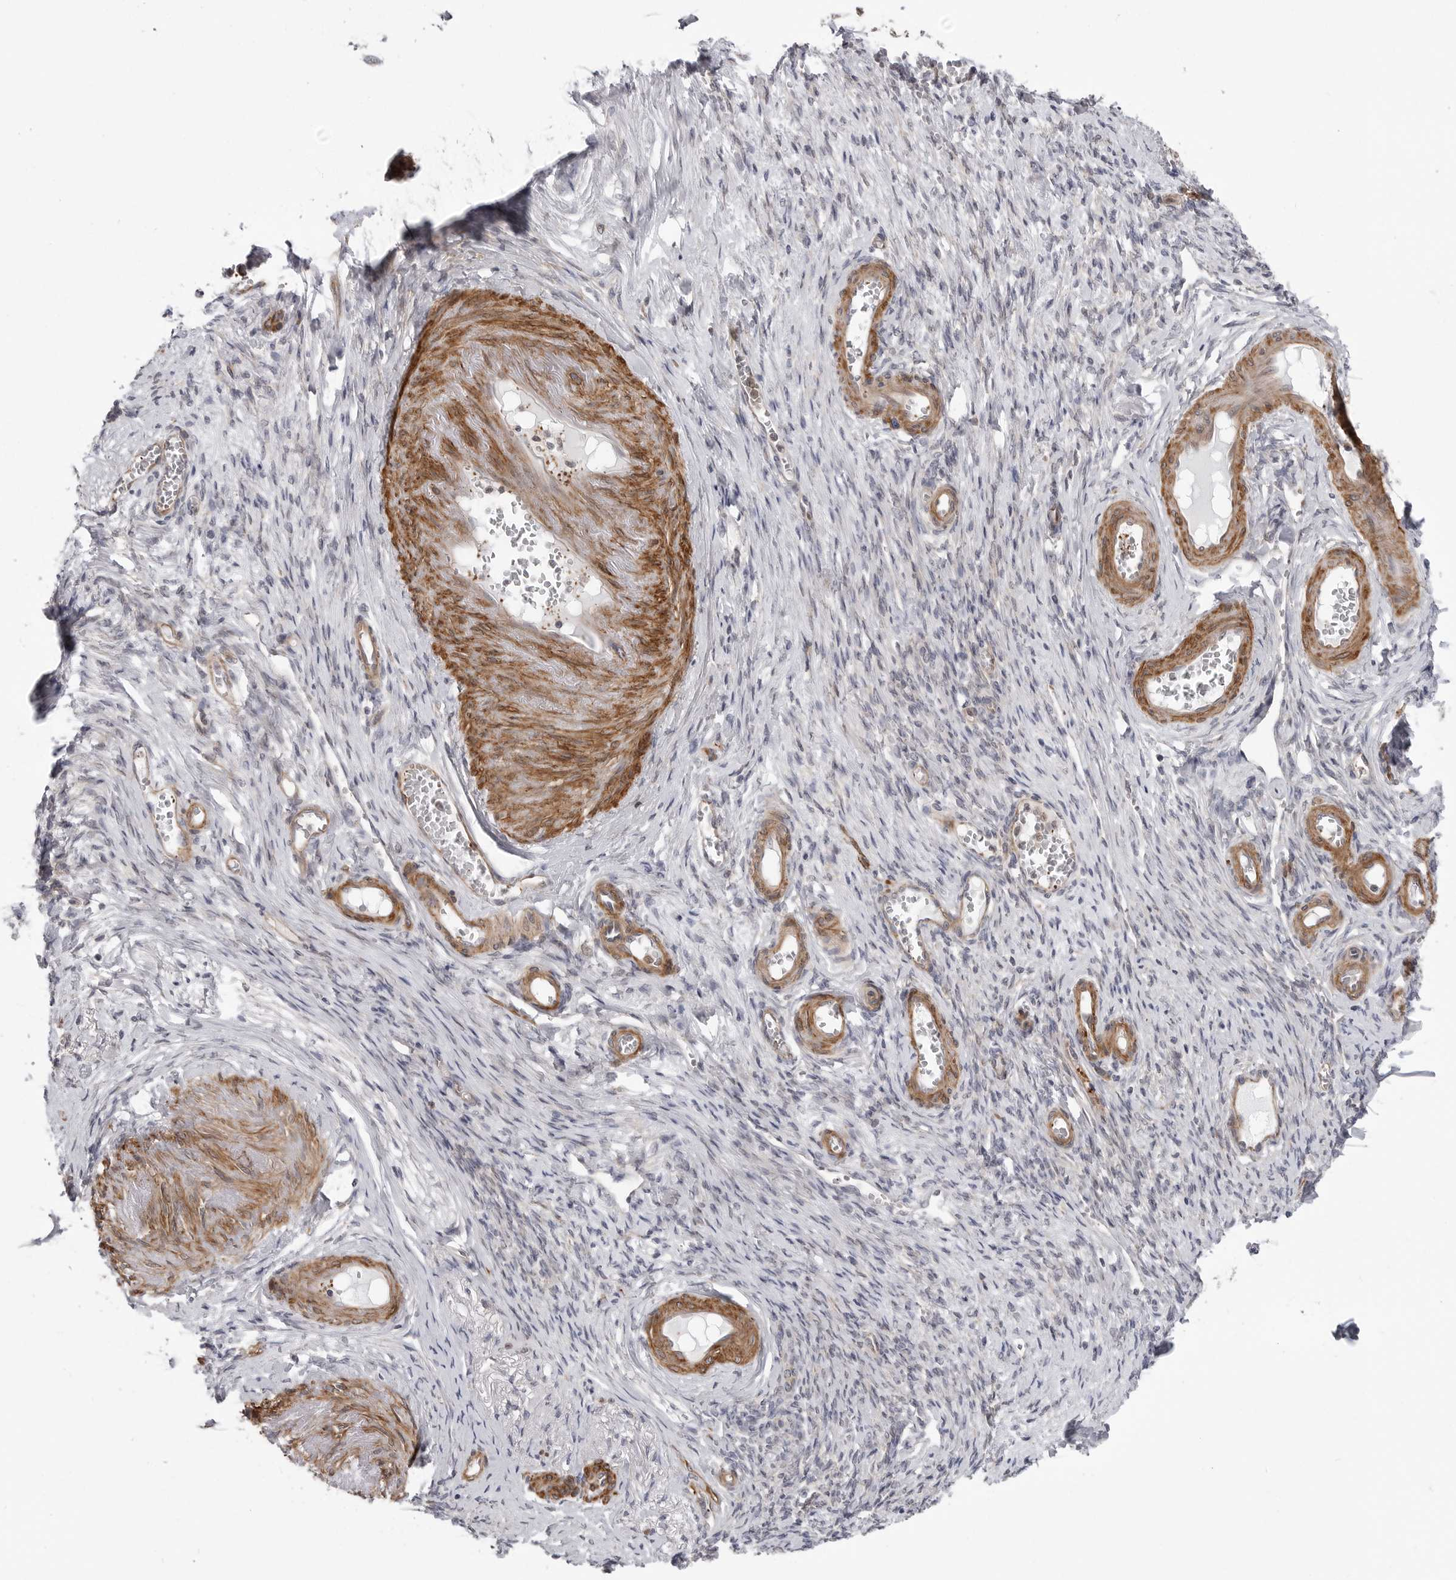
{"staining": {"intensity": "negative", "quantity": "none", "location": "none"}, "tissue": "adipose tissue", "cell_type": "Adipocytes", "image_type": "normal", "snomed": [{"axis": "morphology", "description": "Normal tissue, NOS"}, {"axis": "topography", "description": "Vascular tissue"}, {"axis": "topography", "description": "Fallopian tube"}, {"axis": "topography", "description": "Ovary"}], "caption": "Immunohistochemistry of unremarkable adipose tissue demonstrates no expression in adipocytes. (DAB (3,3'-diaminobenzidine) immunohistochemistry visualized using brightfield microscopy, high magnification).", "gene": "SCP2", "patient": {"sex": "female", "age": 67}}